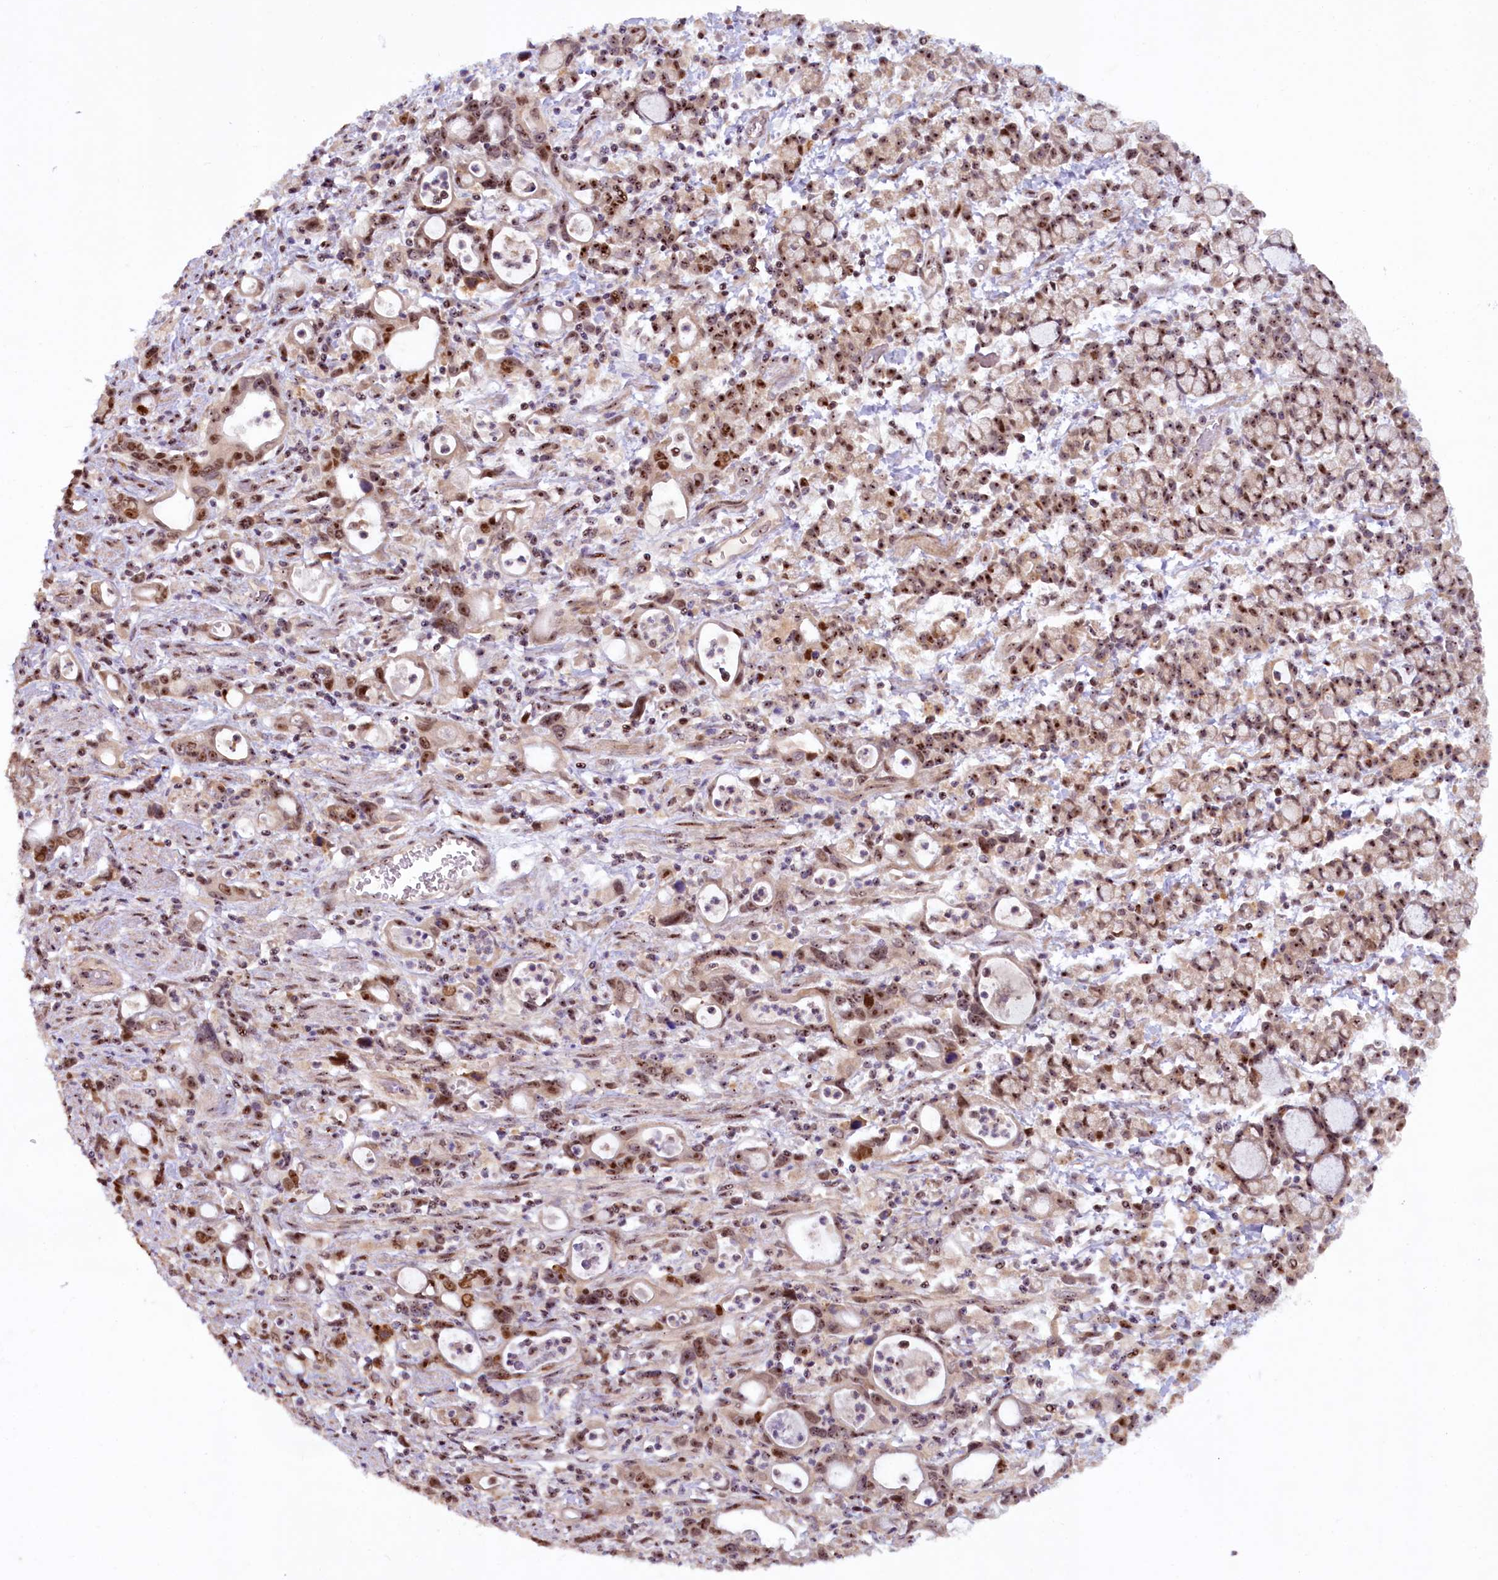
{"staining": {"intensity": "moderate", "quantity": ">75%", "location": "nuclear"}, "tissue": "stomach cancer", "cell_type": "Tumor cells", "image_type": "cancer", "snomed": [{"axis": "morphology", "description": "Adenocarcinoma, NOS"}, {"axis": "topography", "description": "Stomach, lower"}], "caption": "Stomach cancer (adenocarcinoma) was stained to show a protein in brown. There is medium levels of moderate nuclear positivity in approximately >75% of tumor cells.", "gene": "TCOF1", "patient": {"sex": "female", "age": 43}}